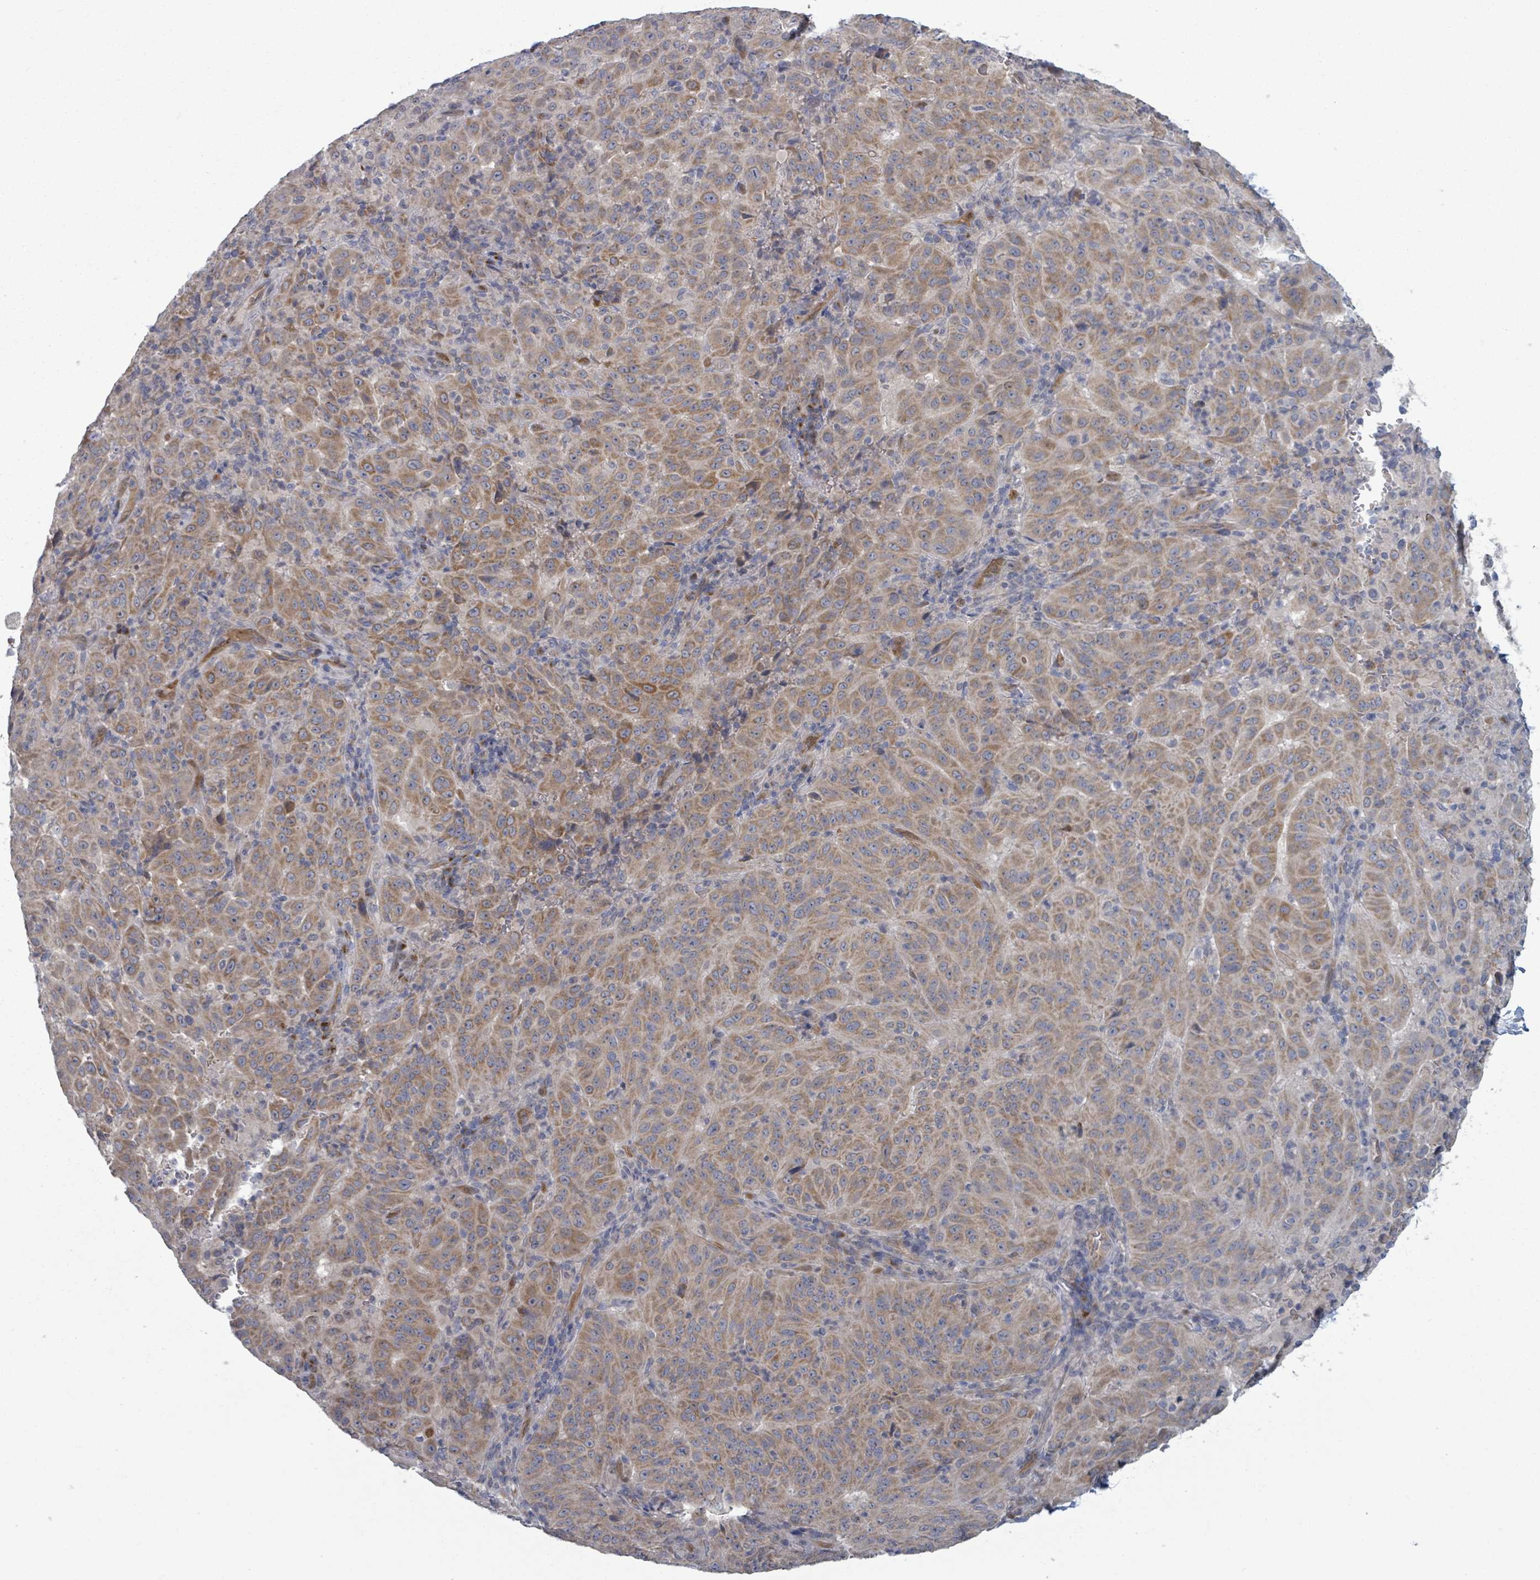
{"staining": {"intensity": "moderate", "quantity": ">75%", "location": "cytoplasmic/membranous"}, "tissue": "pancreatic cancer", "cell_type": "Tumor cells", "image_type": "cancer", "snomed": [{"axis": "morphology", "description": "Adenocarcinoma, NOS"}, {"axis": "topography", "description": "Pancreas"}], "caption": "Brown immunohistochemical staining in adenocarcinoma (pancreatic) exhibits moderate cytoplasmic/membranous staining in about >75% of tumor cells. (DAB (3,3'-diaminobenzidine) IHC with brightfield microscopy, high magnification).", "gene": "FKBP1A", "patient": {"sex": "male", "age": 63}}